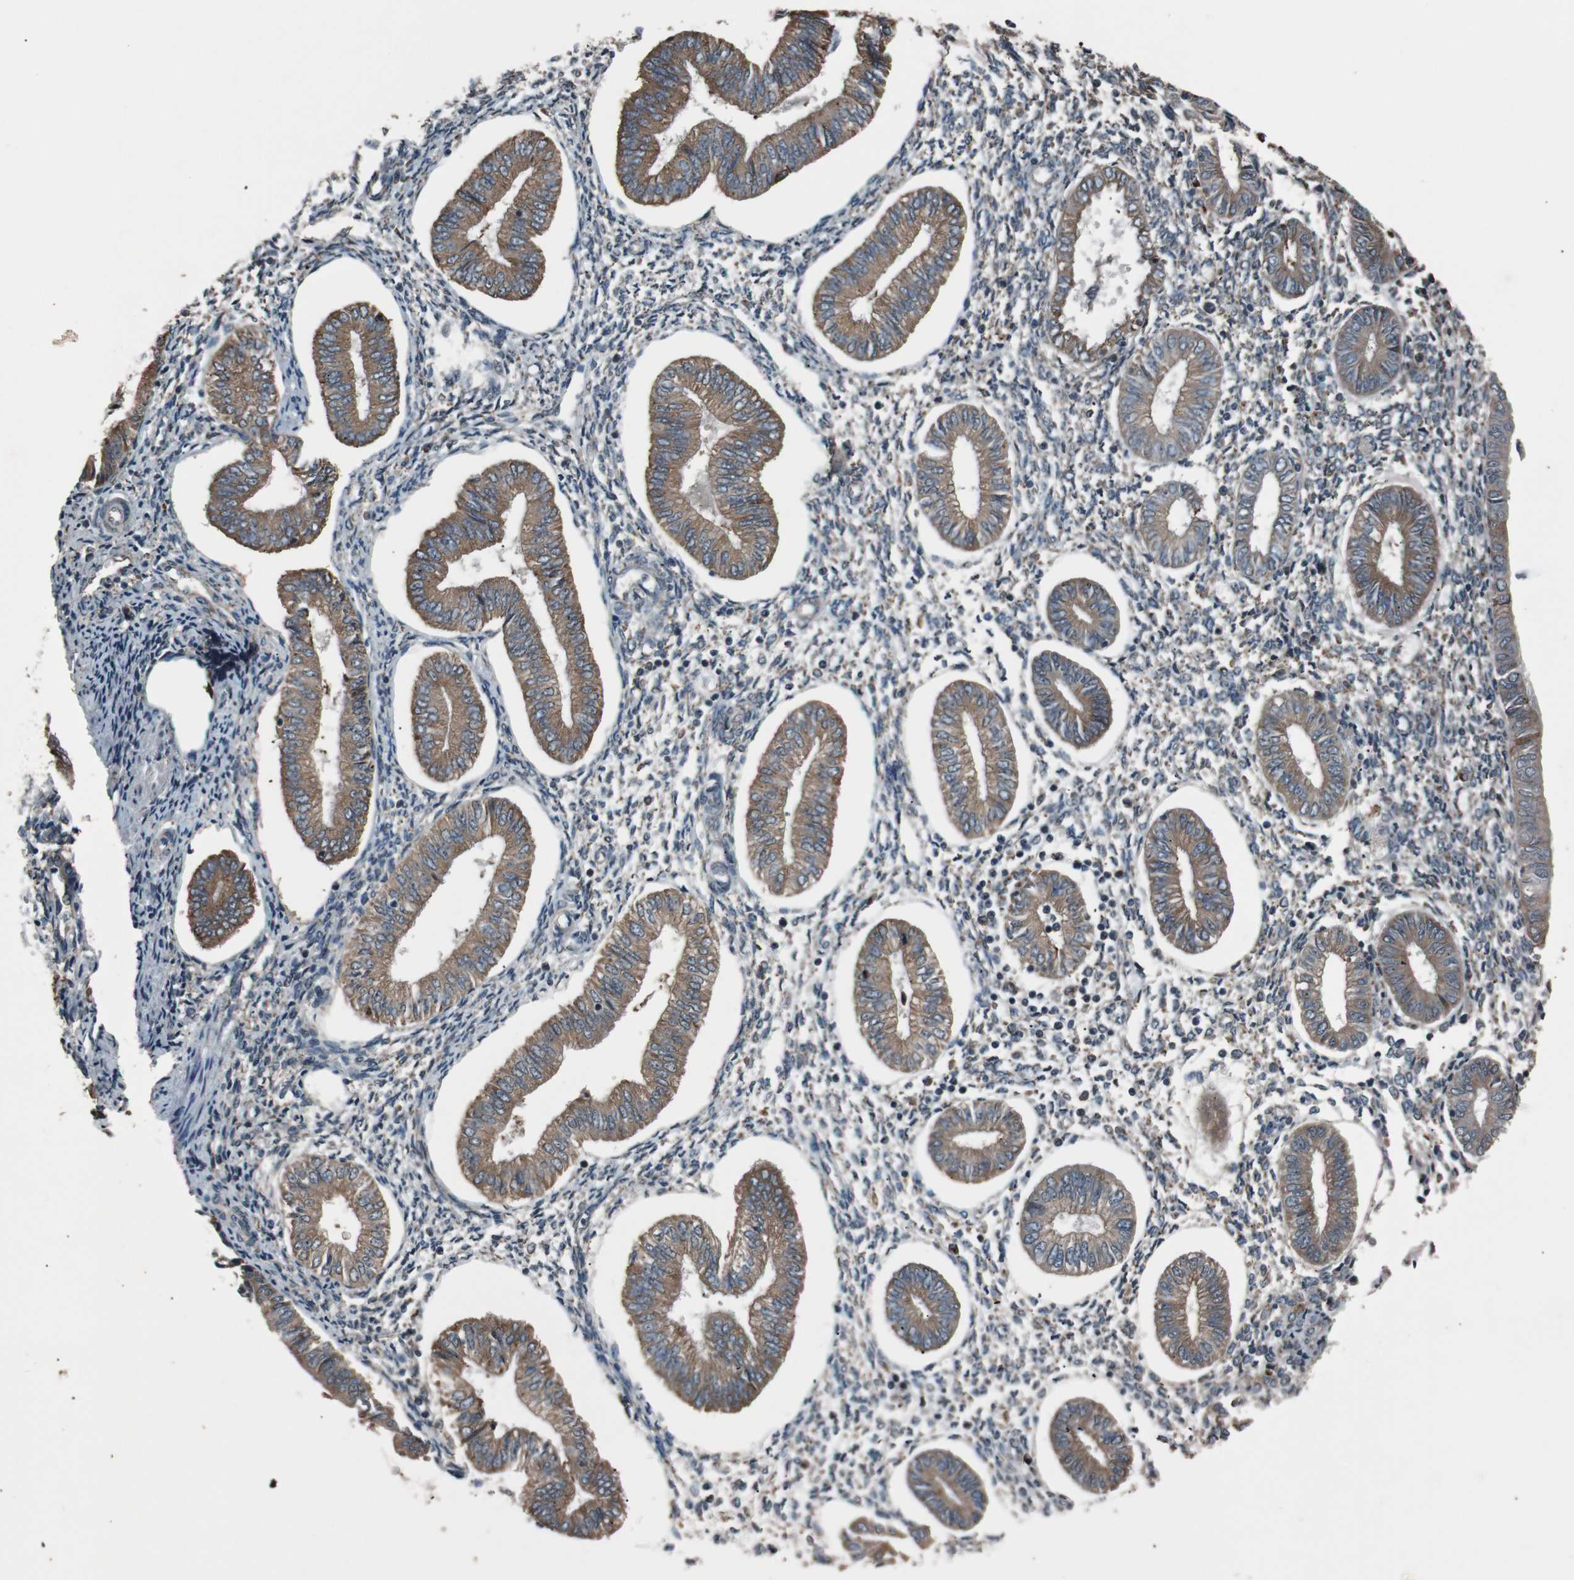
{"staining": {"intensity": "moderate", "quantity": "25%-75%", "location": "cytoplasmic/membranous"}, "tissue": "endometrium", "cell_type": "Cells in endometrial stroma", "image_type": "normal", "snomed": [{"axis": "morphology", "description": "Normal tissue, NOS"}, {"axis": "topography", "description": "Endometrium"}], "caption": "Immunohistochemical staining of unremarkable human endometrium displays 25%-75% levels of moderate cytoplasmic/membranous protein positivity in about 25%-75% of cells in endometrial stroma. The staining was performed using DAB (3,3'-diaminobenzidine) to visualize the protein expression in brown, while the nuclei were stained in blue with hematoxylin (Magnification: 20x).", "gene": "SIGMAR1", "patient": {"sex": "female", "age": 50}}